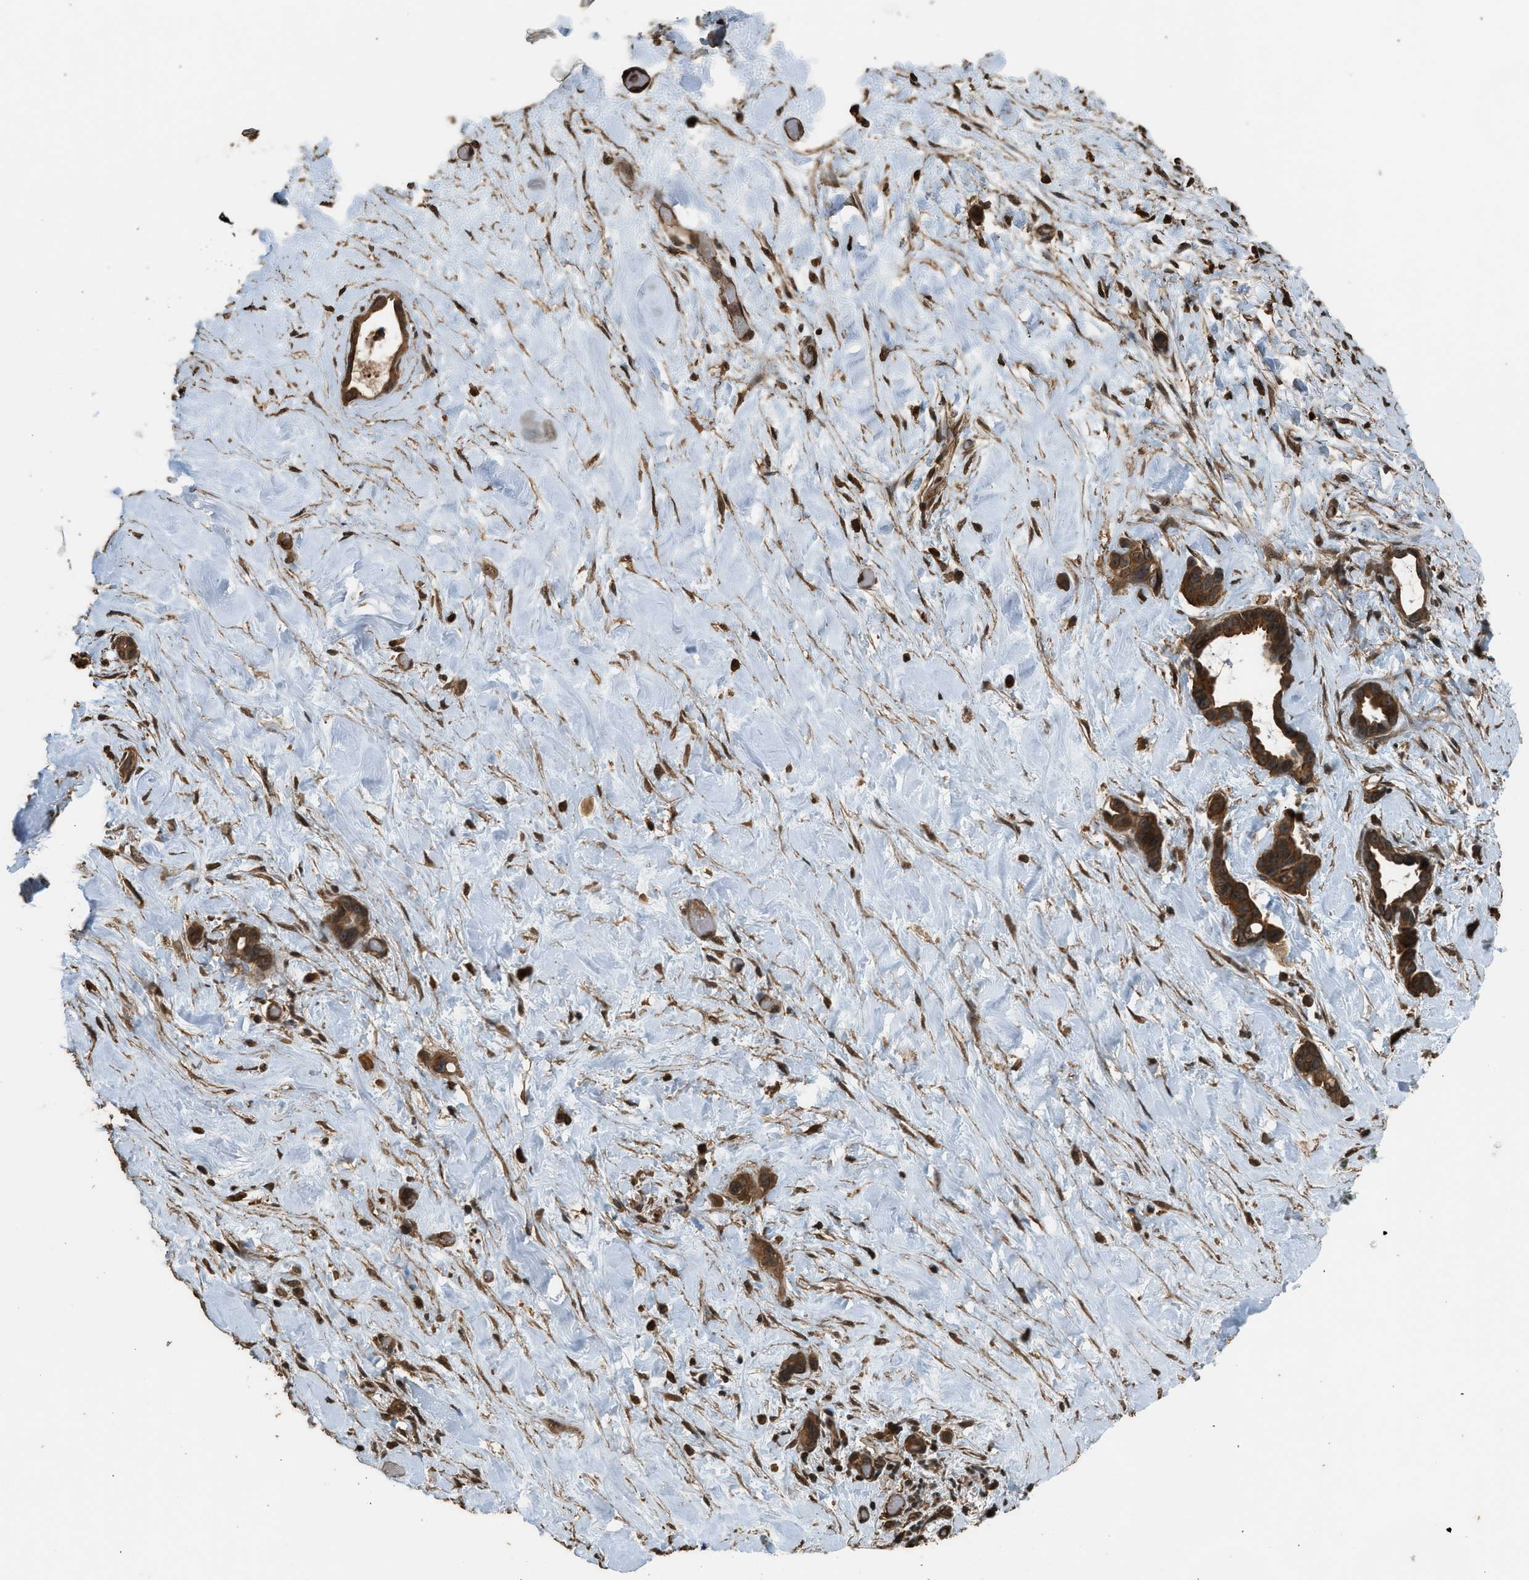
{"staining": {"intensity": "strong", "quantity": ">75%", "location": "cytoplasmic/membranous"}, "tissue": "liver cancer", "cell_type": "Tumor cells", "image_type": "cancer", "snomed": [{"axis": "morphology", "description": "Cholangiocarcinoma"}, {"axis": "topography", "description": "Liver"}], "caption": "Protein expression analysis of human liver cancer (cholangiocarcinoma) reveals strong cytoplasmic/membranous expression in approximately >75% of tumor cells. (Brightfield microscopy of DAB IHC at high magnification).", "gene": "MYBL2", "patient": {"sex": "female", "age": 65}}